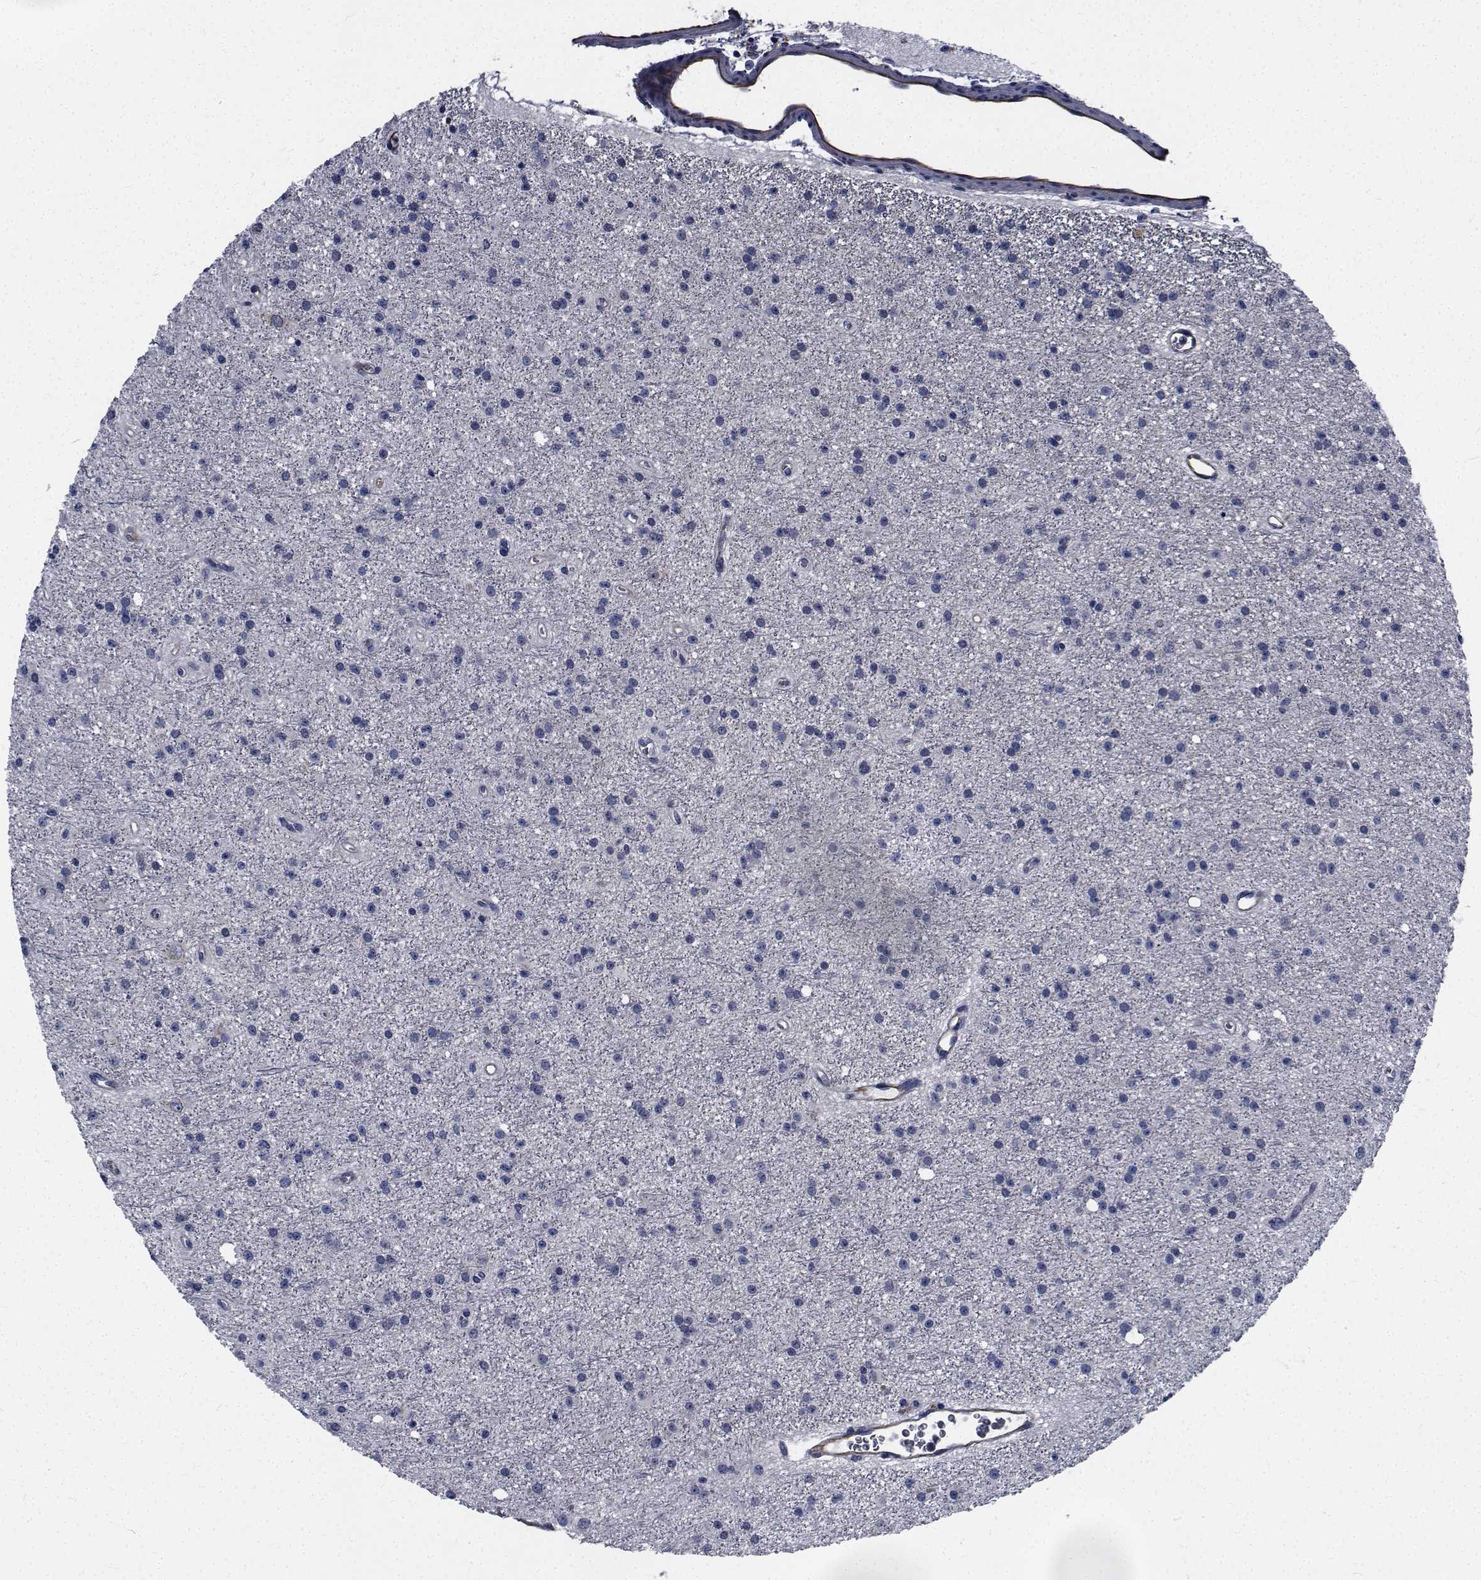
{"staining": {"intensity": "negative", "quantity": "none", "location": "none"}, "tissue": "glioma", "cell_type": "Tumor cells", "image_type": "cancer", "snomed": [{"axis": "morphology", "description": "Glioma, malignant, Low grade"}, {"axis": "topography", "description": "Brain"}], "caption": "Photomicrograph shows no protein staining in tumor cells of glioma tissue.", "gene": "TTBK1", "patient": {"sex": "male", "age": 27}}